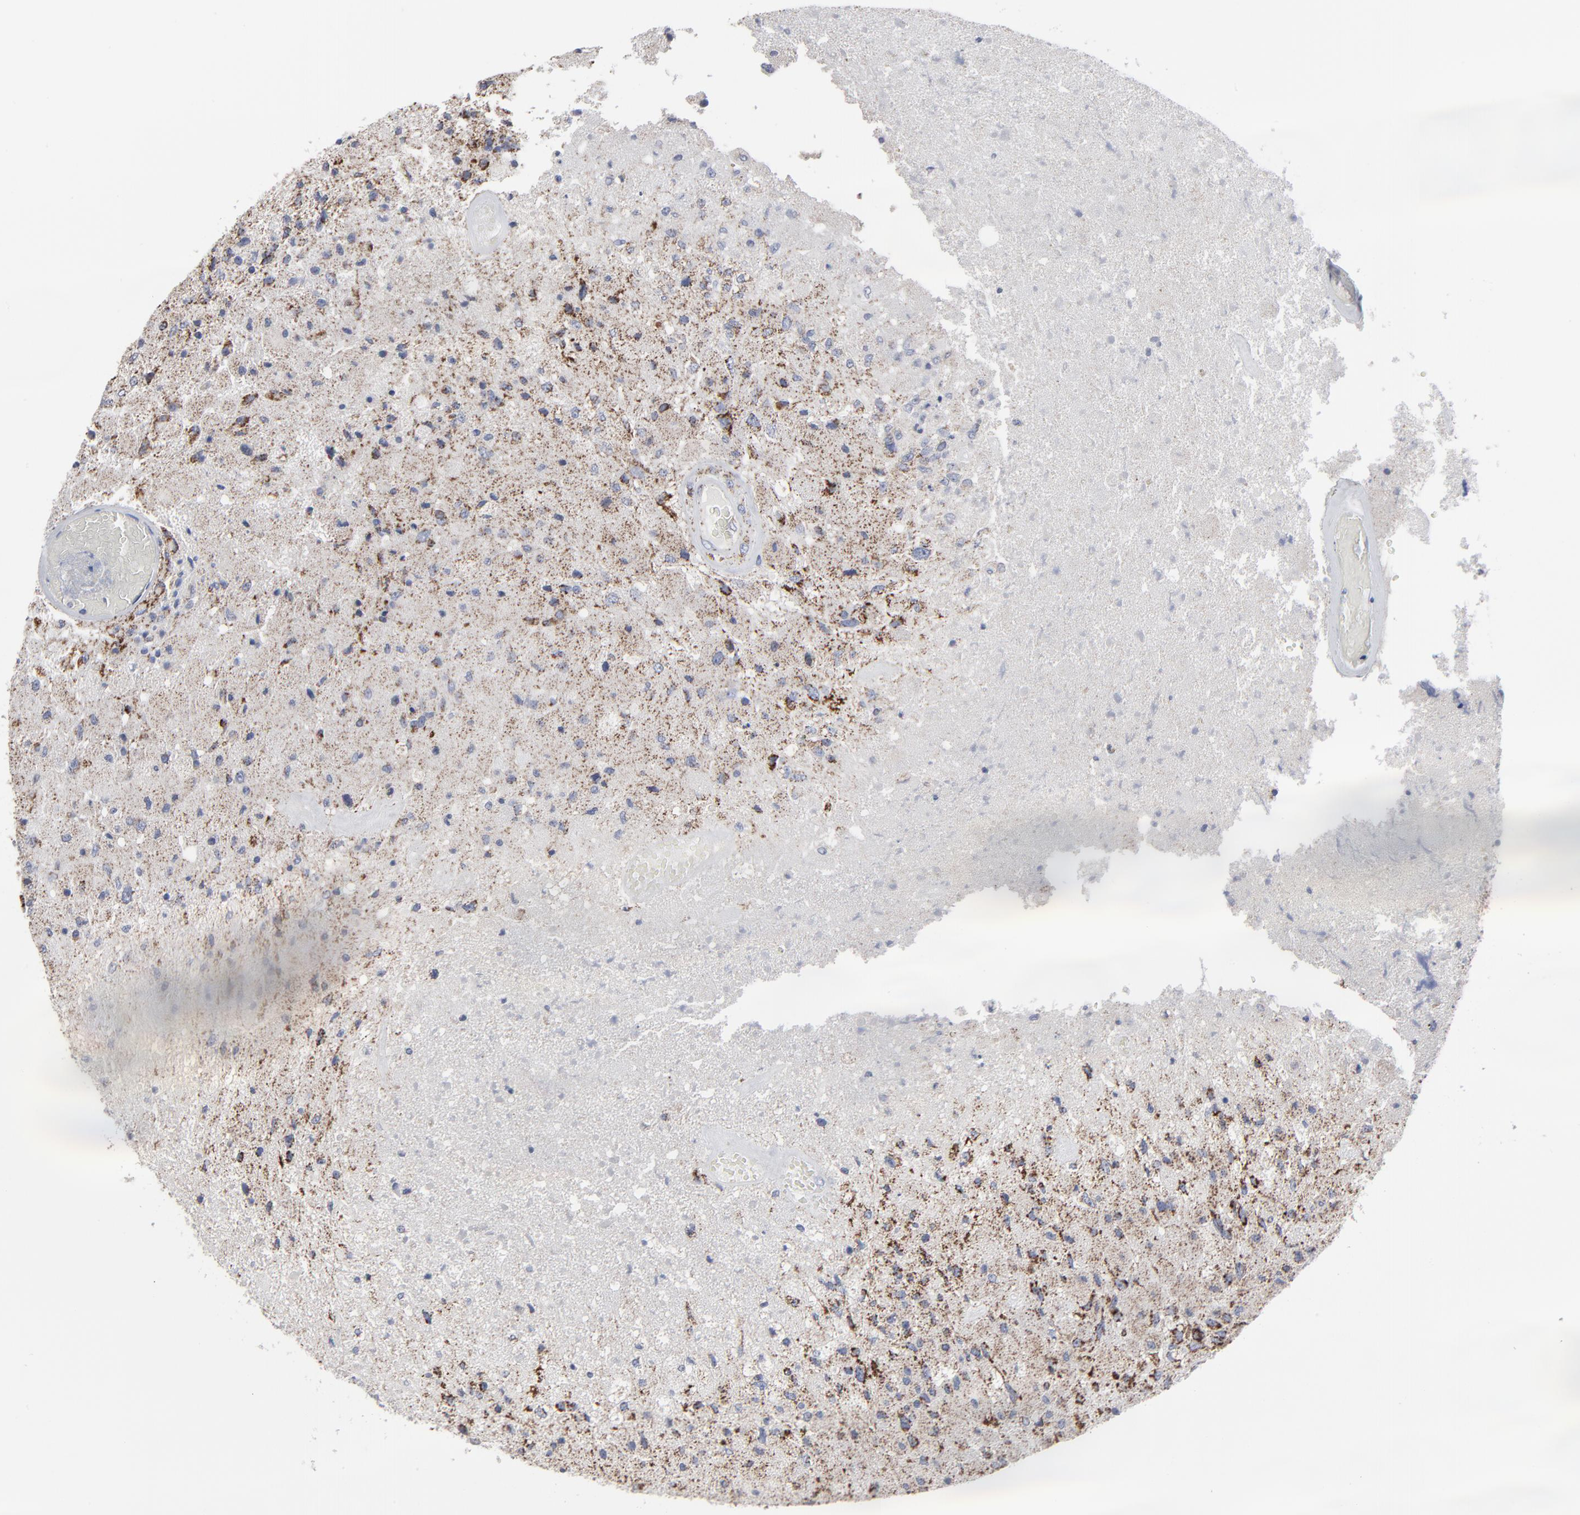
{"staining": {"intensity": "moderate", "quantity": "<25%", "location": "cytoplasmic/membranous"}, "tissue": "glioma", "cell_type": "Tumor cells", "image_type": "cancer", "snomed": [{"axis": "morphology", "description": "Normal tissue, NOS"}, {"axis": "morphology", "description": "Glioma, malignant, High grade"}, {"axis": "topography", "description": "Cerebral cortex"}], "caption": "Brown immunohistochemical staining in human glioma exhibits moderate cytoplasmic/membranous staining in approximately <25% of tumor cells.", "gene": "TXNRD2", "patient": {"sex": "male", "age": 77}}